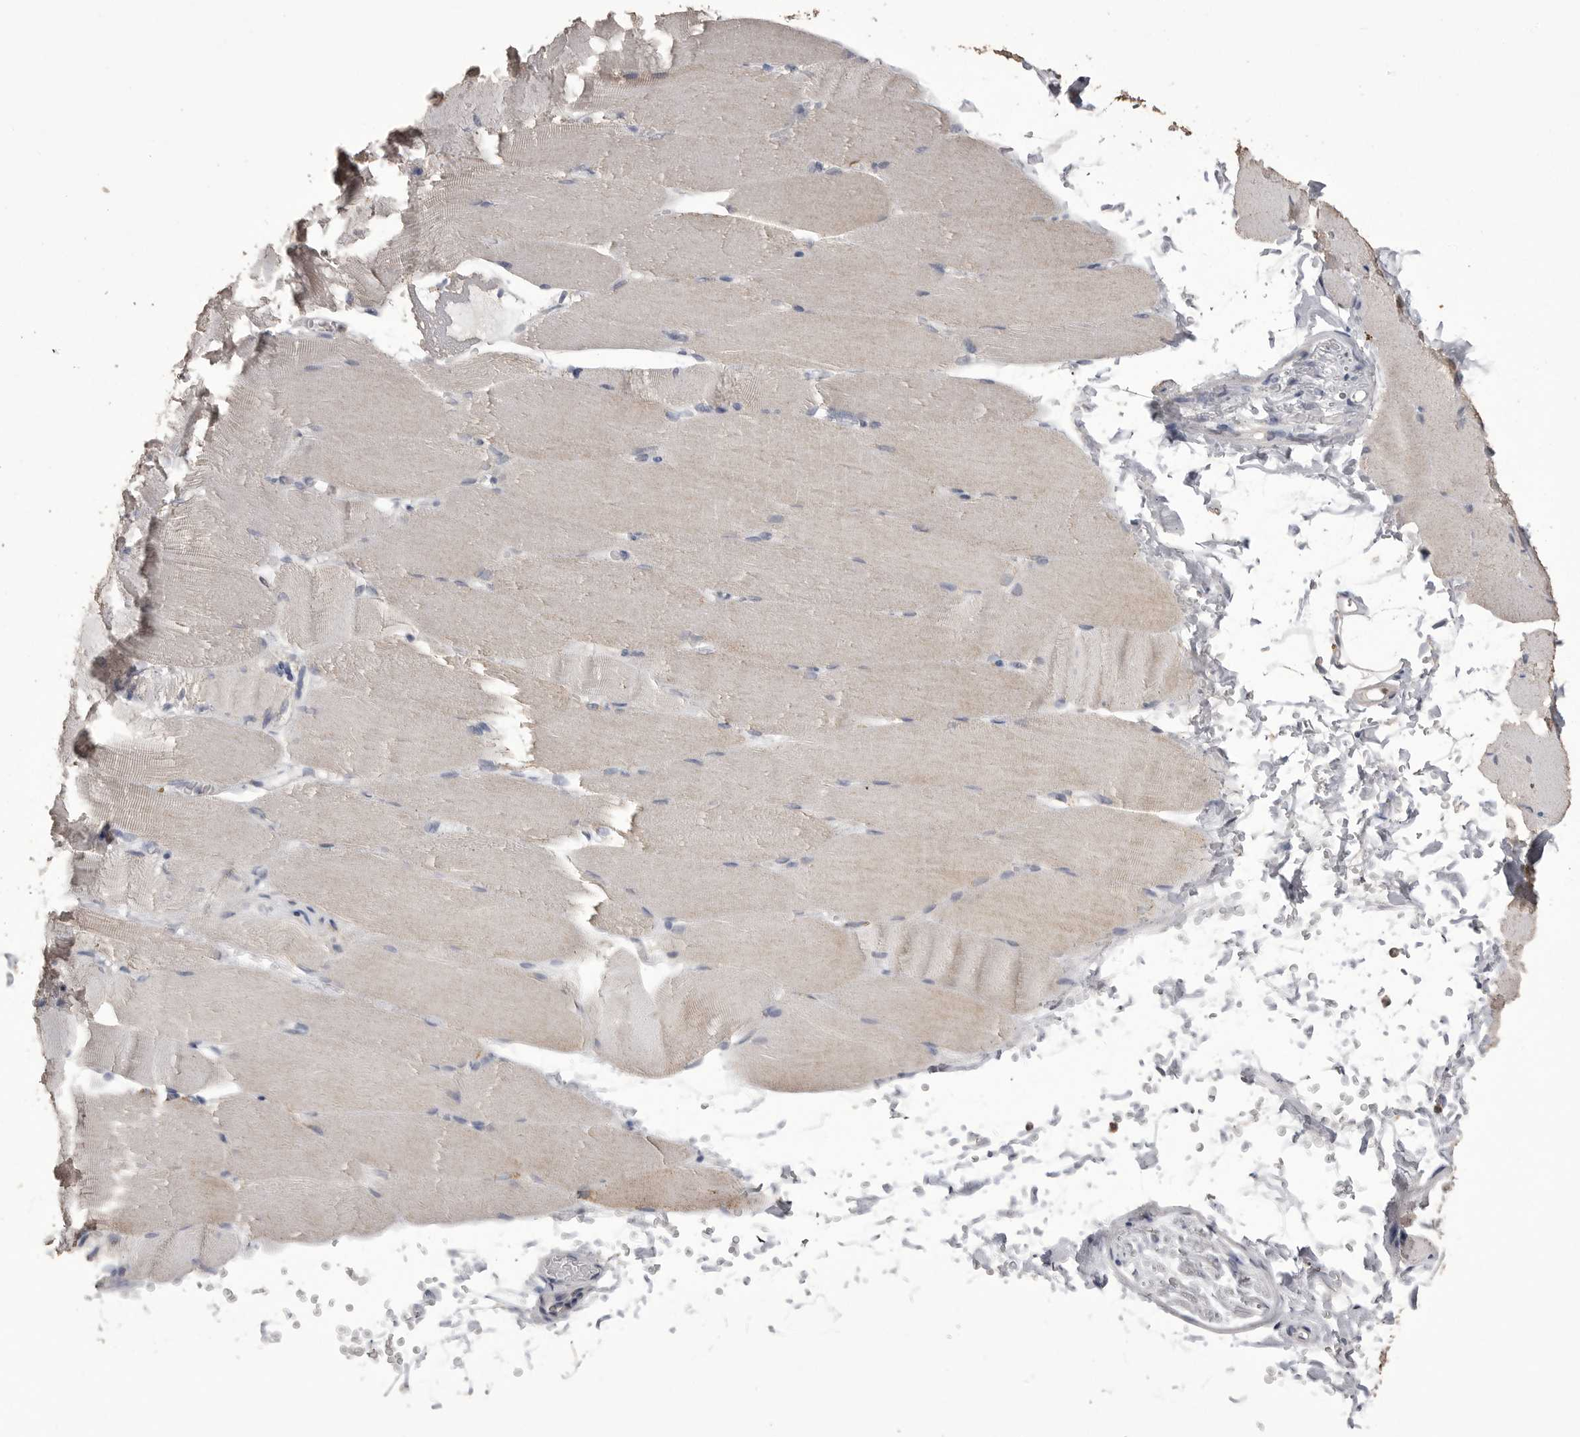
{"staining": {"intensity": "moderate", "quantity": "<25%", "location": "cytoplasmic/membranous"}, "tissue": "skeletal muscle", "cell_type": "Myocytes", "image_type": "normal", "snomed": [{"axis": "morphology", "description": "Normal tissue, NOS"}, {"axis": "topography", "description": "Skeletal muscle"}, {"axis": "topography", "description": "Parathyroid gland"}], "caption": "Immunohistochemistry of unremarkable skeletal muscle reveals low levels of moderate cytoplasmic/membranous expression in about <25% of myocytes.", "gene": "MMP7", "patient": {"sex": "female", "age": 37}}